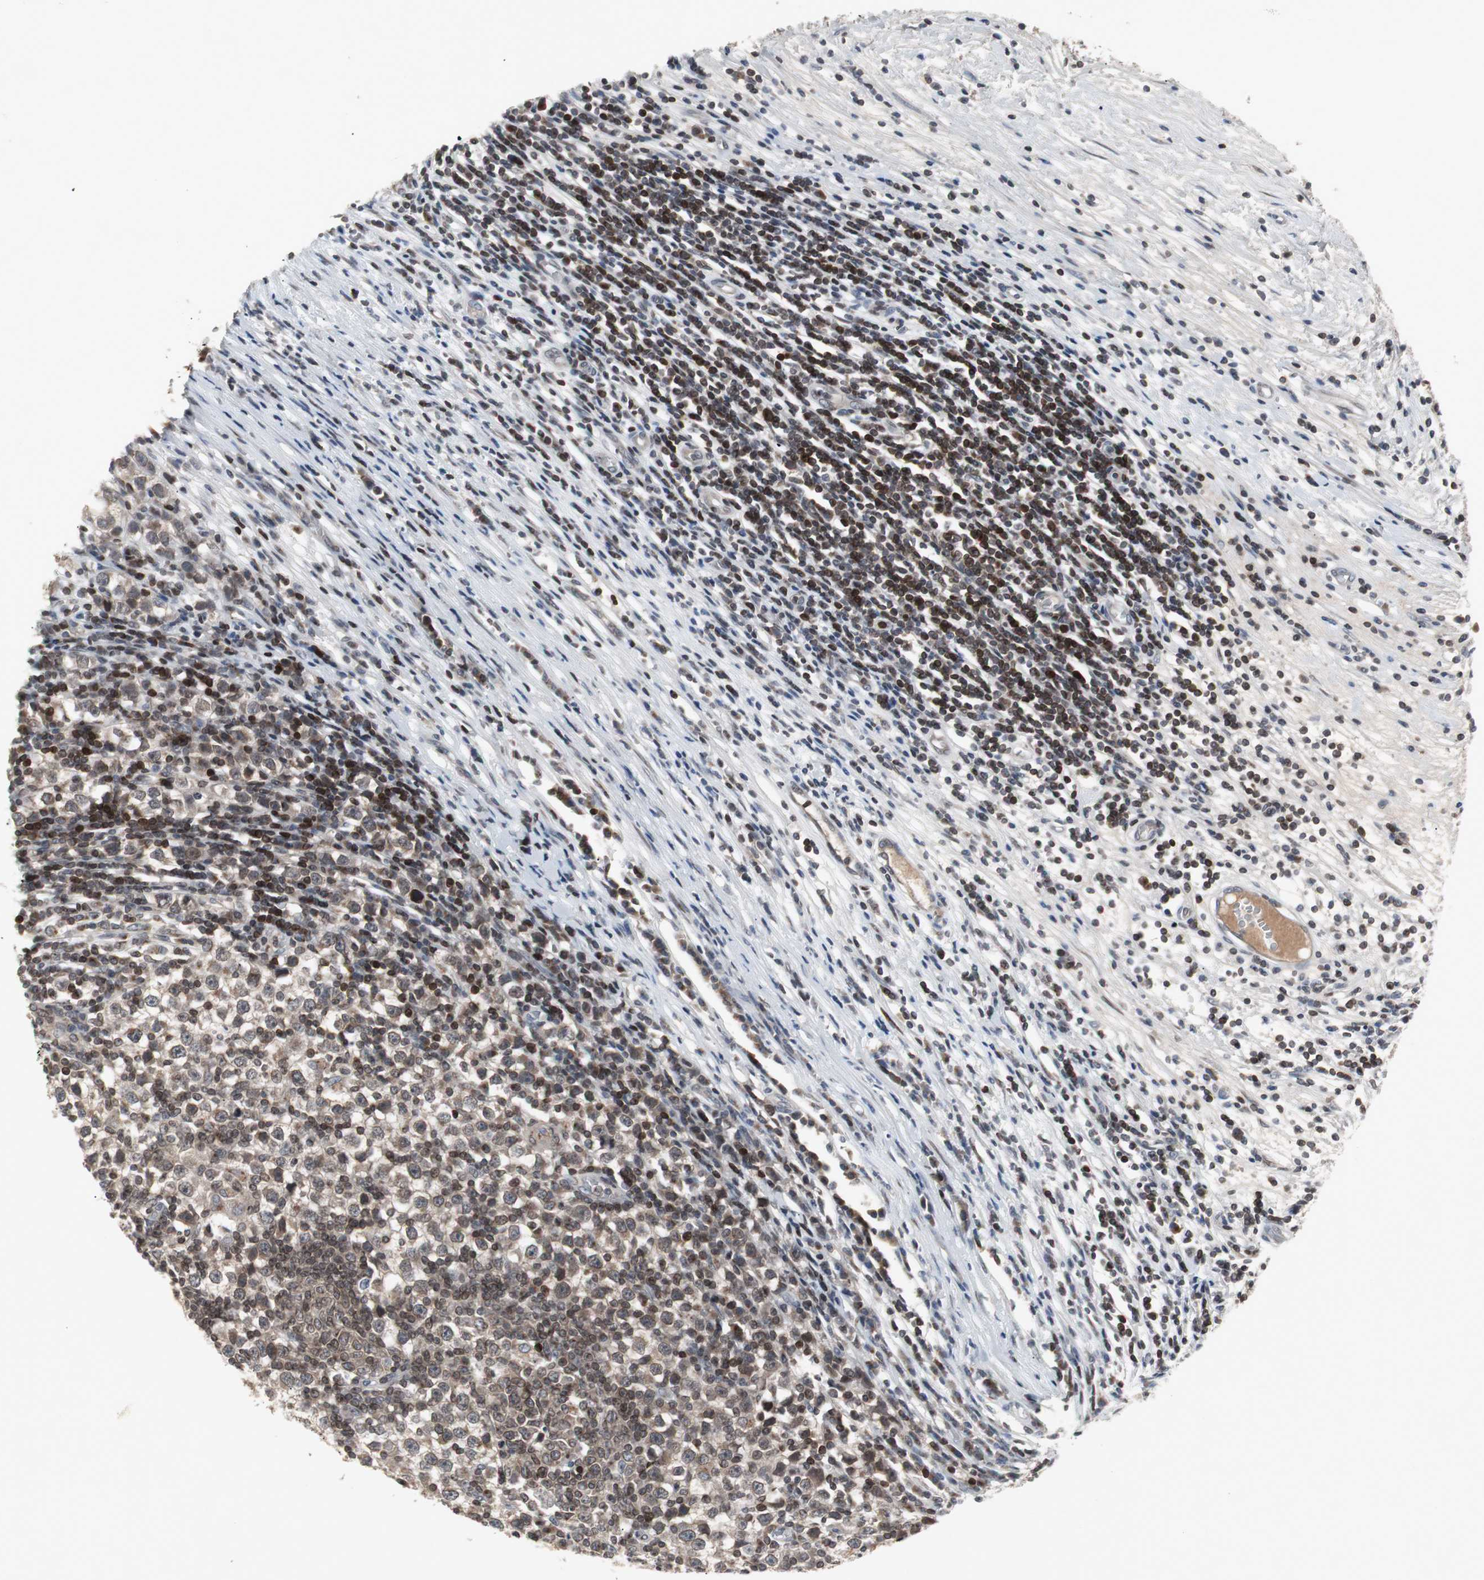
{"staining": {"intensity": "moderate", "quantity": "25%-75%", "location": "cytoplasmic/membranous,nuclear"}, "tissue": "testis cancer", "cell_type": "Tumor cells", "image_type": "cancer", "snomed": [{"axis": "morphology", "description": "Seminoma, NOS"}, {"axis": "topography", "description": "Testis"}], "caption": "High-magnification brightfield microscopy of testis seminoma stained with DAB (brown) and counterstained with hematoxylin (blue). tumor cells exhibit moderate cytoplasmic/membranous and nuclear positivity is seen in about25%-75% of cells.", "gene": "ZNF396", "patient": {"sex": "male", "age": 65}}